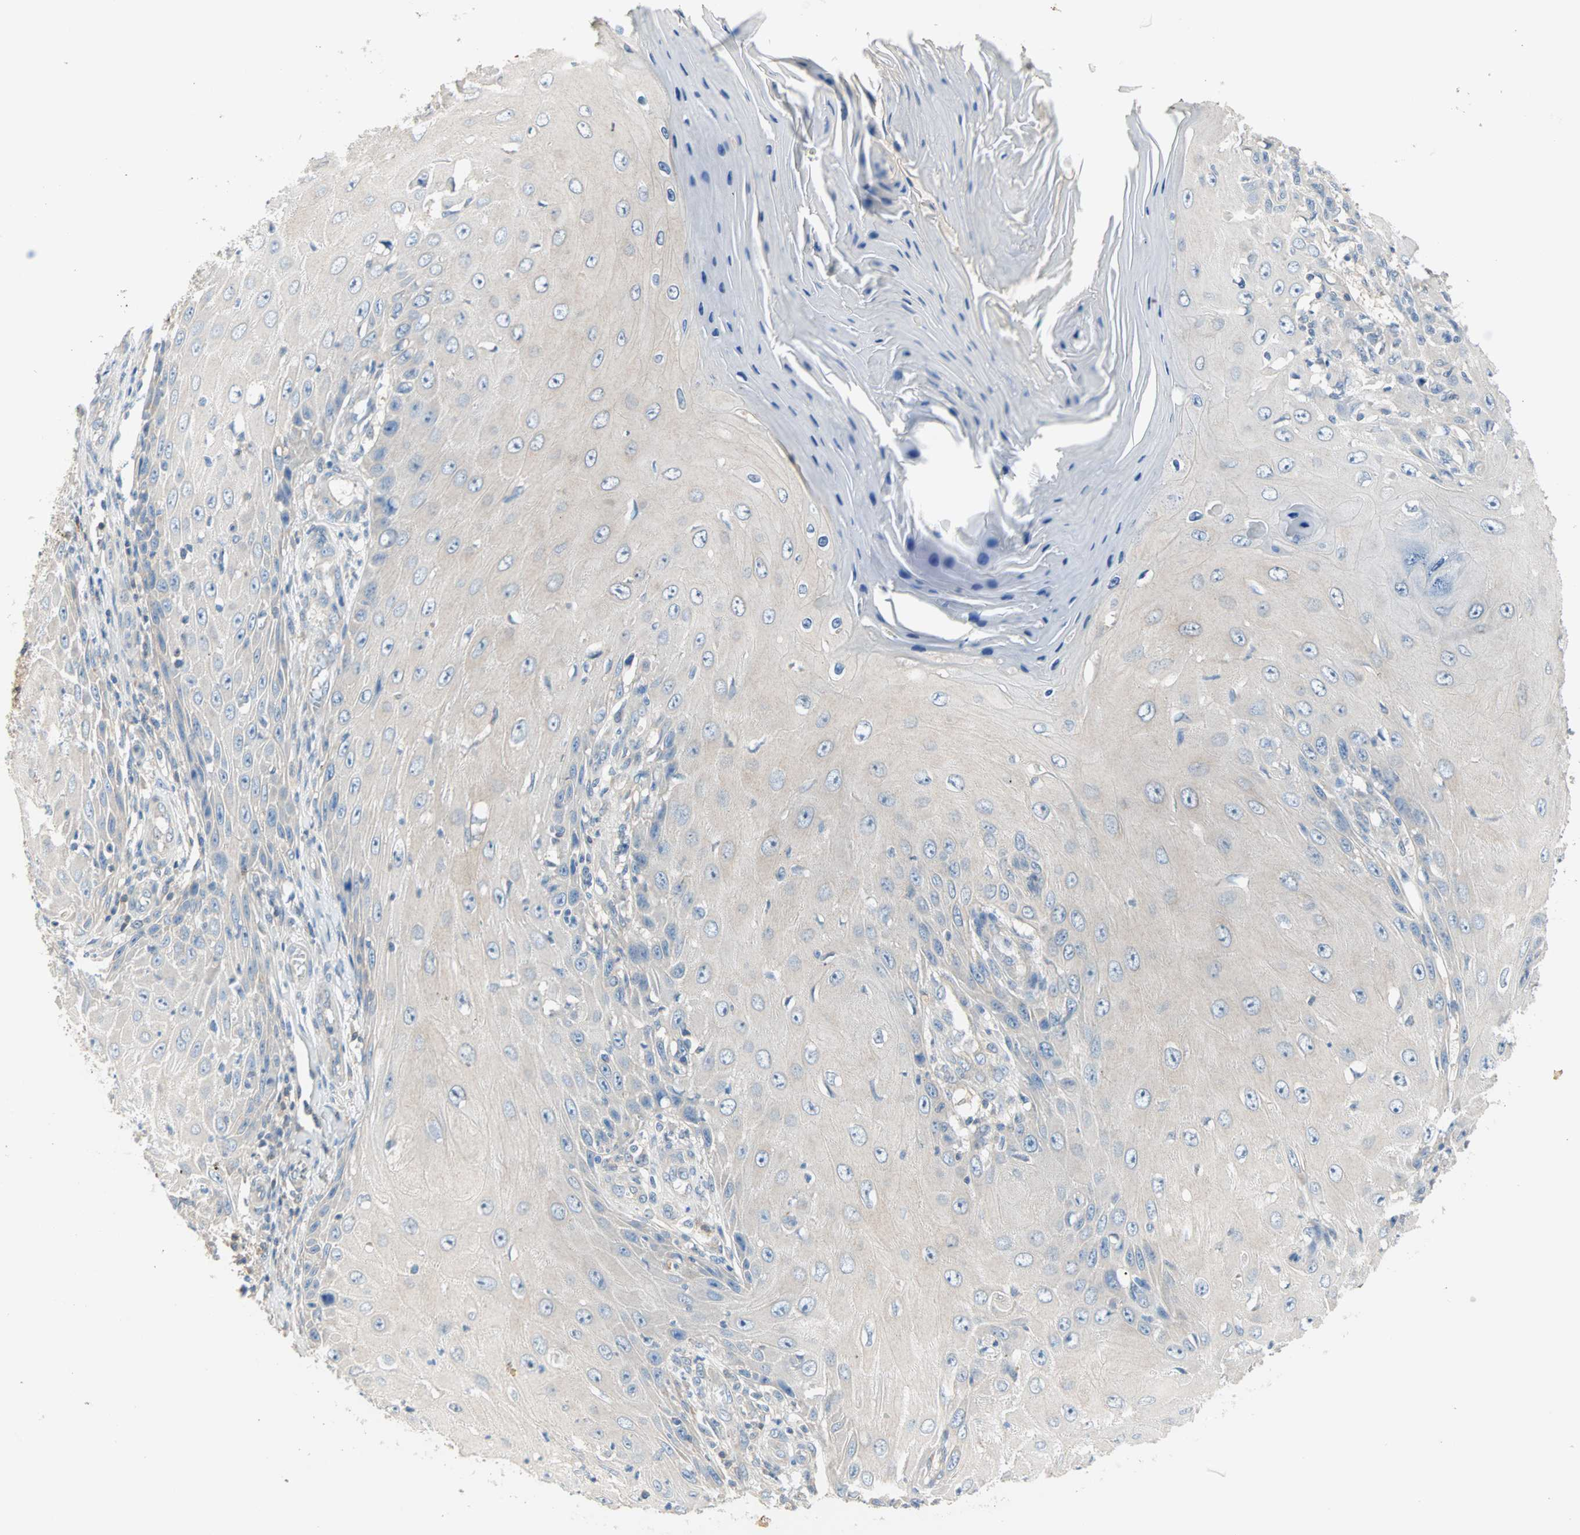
{"staining": {"intensity": "weak", "quantity": "25%-75%", "location": "cytoplasmic/membranous"}, "tissue": "skin cancer", "cell_type": "Tumor cells", "image_type": "cancer", "snomed": [{"axis": "morphology", "description": "Squamous cell carcinoma, NOS"}, {"axis": "topography", "description": "Skin"}], "caption": "Immunohistochemistry (IHC) staining of skin squamous cell carcinoma, which shows low levels of weak cytoplasmic/membranous staining in approximately 25%-75% of tumor cells indicating weak cytoplasmic/membranous protein positivity. The staining was performed using DAB (brown) for protein detection and nuclei were counterstained in hematoxylin (blue).", "gene": "MPI", "patient": {"sex": "female", "age": 73}}